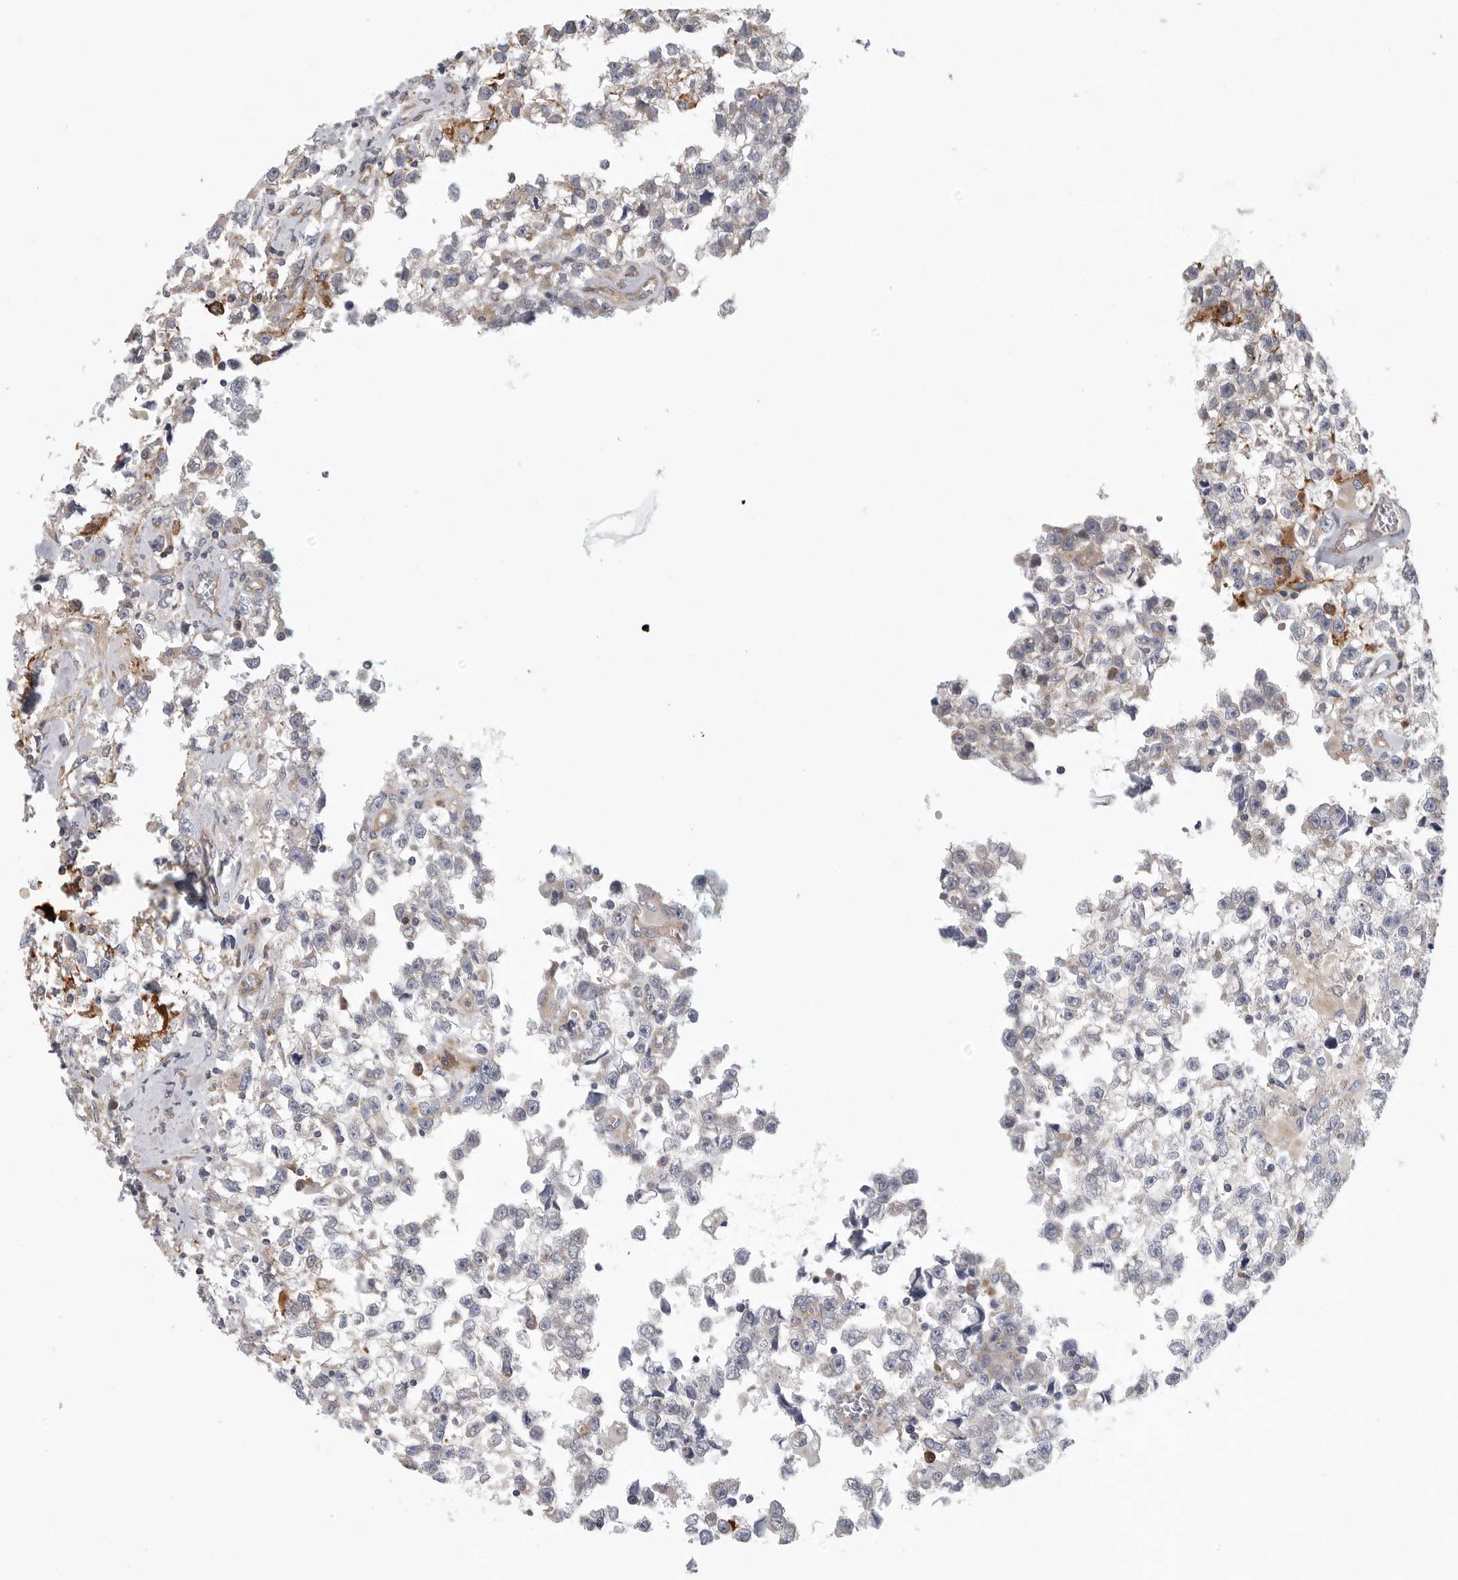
{"staining": {"intensity": "negative", "quantity": "none", "location": "none"}, "tissue": "testis cancer", "cell_type": "Tumor cells", "image_type": "cancer", "snomed": [{"axis": "morphology", "description": "Seminoma, NOS"}, {"axis": "morphology", "description": "Carcinoma, Embryonal, NOS"}, {"axis": "topography", "description": "Testis"}], "caption": "Immunohistochemical staining of human testis cancer (seminoma) displays no significant expression in tumor cells. (DAB IHC visualized using brightfield microscopy, high magnification).", "gene": "OXR1", "patient": {"sex": "male", "age": 51}}